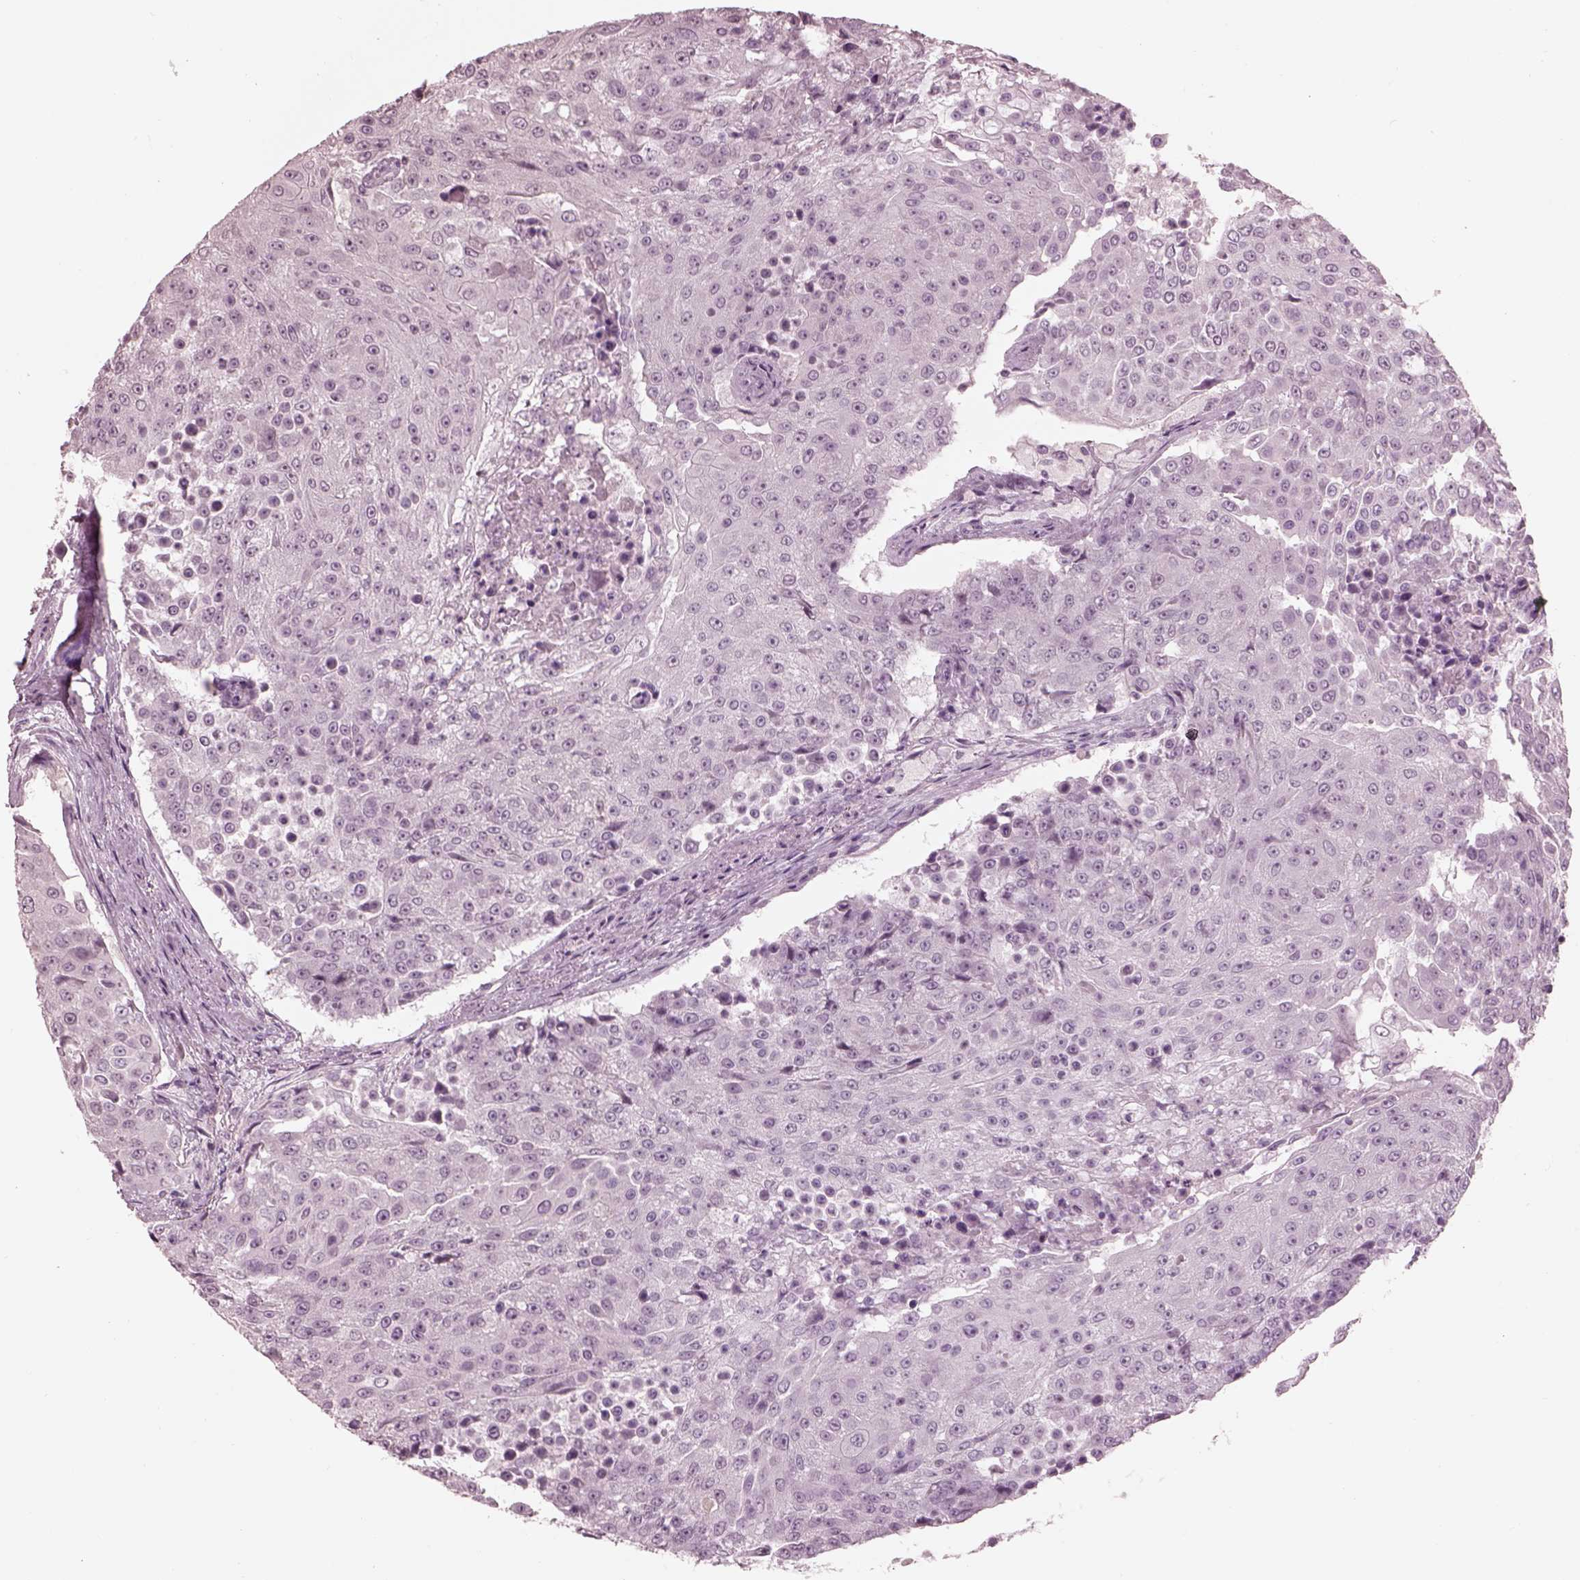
{"staining": {"intensity": "negative", "quantity": "none", "location": "none"}, "tissue": "urothelial cancer", "cell_type": "Tumor cells", "image_type": "cancer", "snomed": [{"axis": "morphology", "description": "Urothelial carcinoma, High grade"}, {"axis": "topography", "description": "Urinary bladder"}], "caption": "IHC of urothelial cancer exhibits no positivity in tumor cells.", "gene": "GARIN4", "patient": {"sex": "female", "age": 63}}